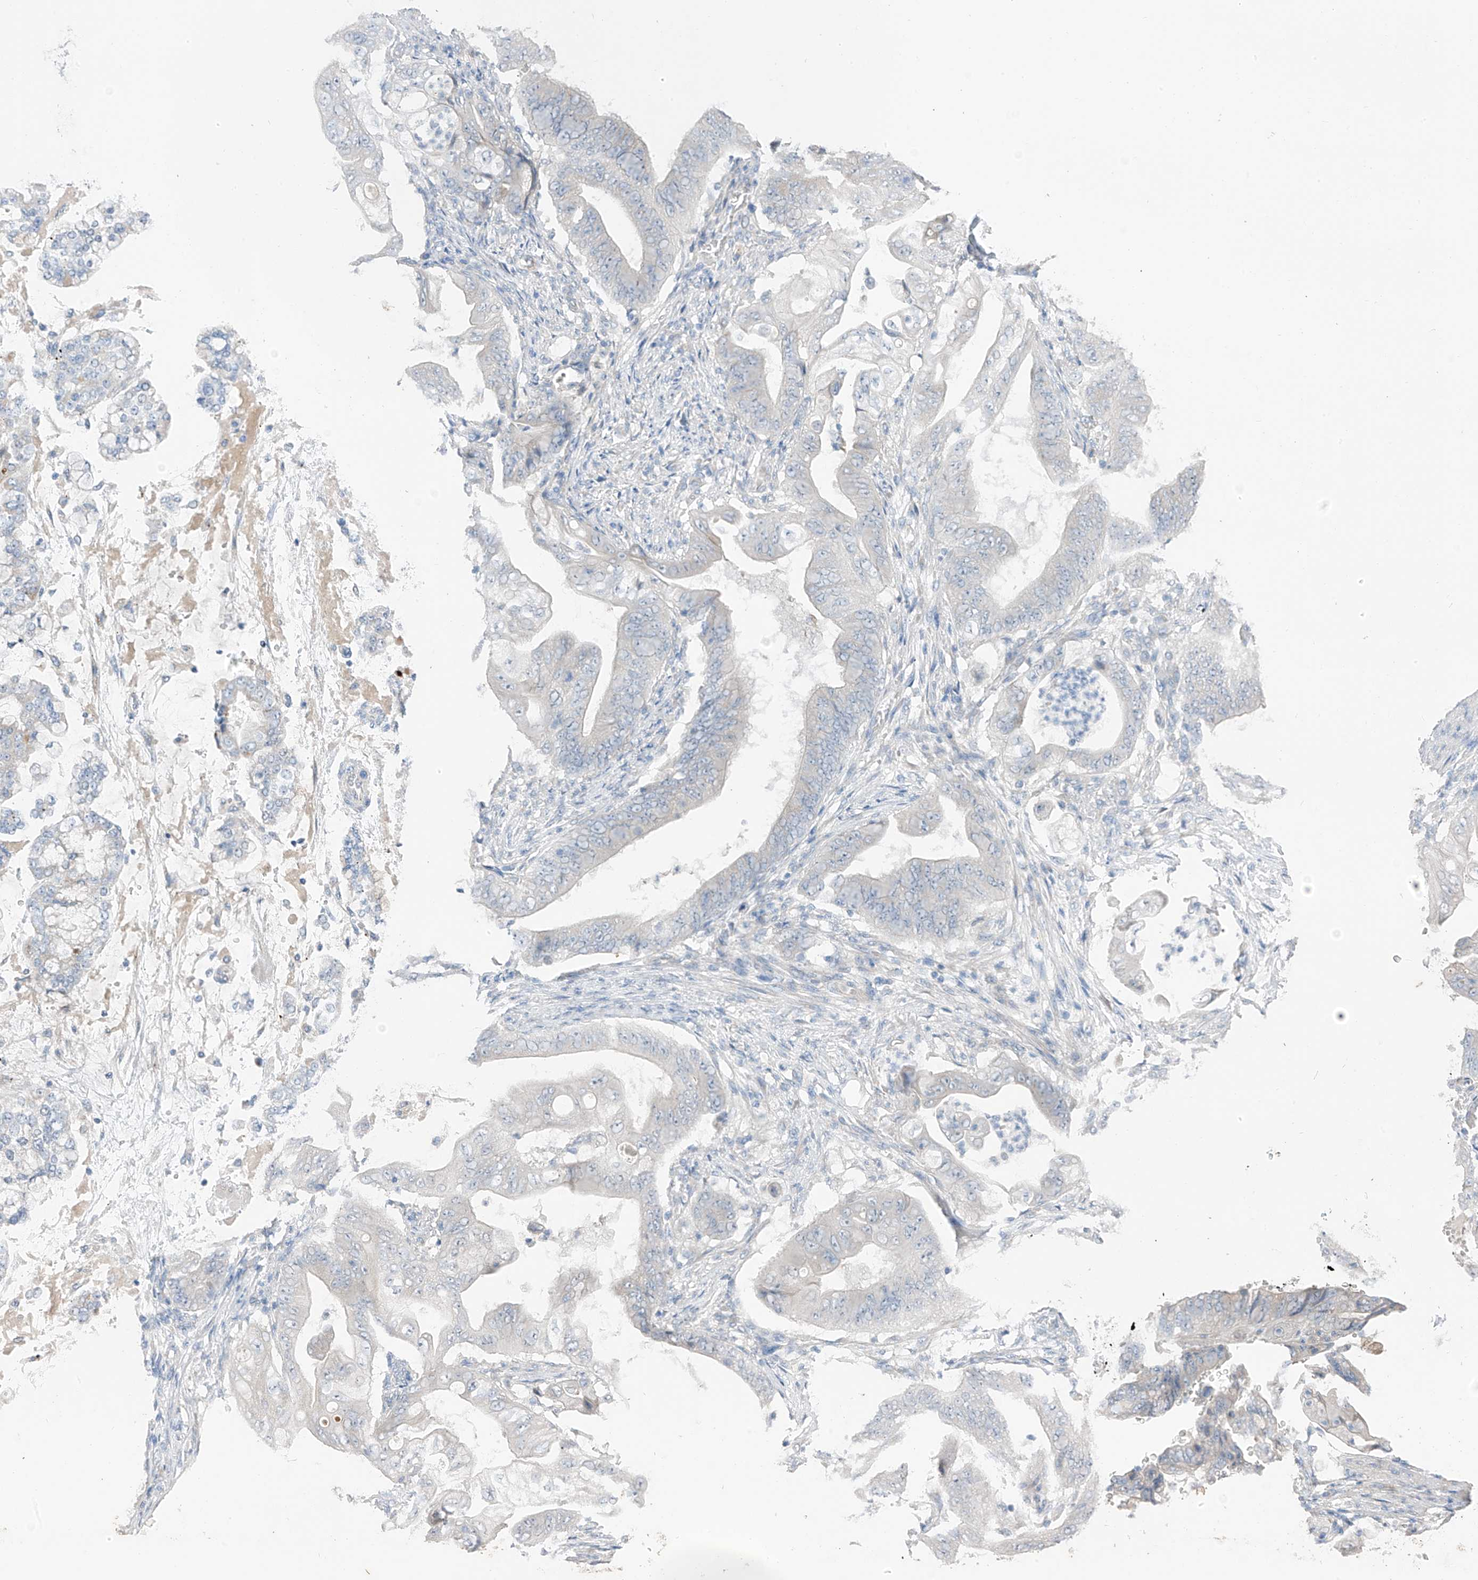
{"staining": {"intensity": "negative", "quantity": "none", "location": "none"}, "tissue": "stomach cancer", "cell_type": "Tumor cells", "image_type": "cancer", "snomed": [{"axis": "morphology", "description": "Adenocarcinoma, NOS"}, {"axis": "topography", "description": "Stomach"}], "caption": "This is an IHC image of stomach adenocarcinoma. There is no staining in tumor cells.", "gene": "NALCN", "patient": {"sex": "female", "age": 73}}